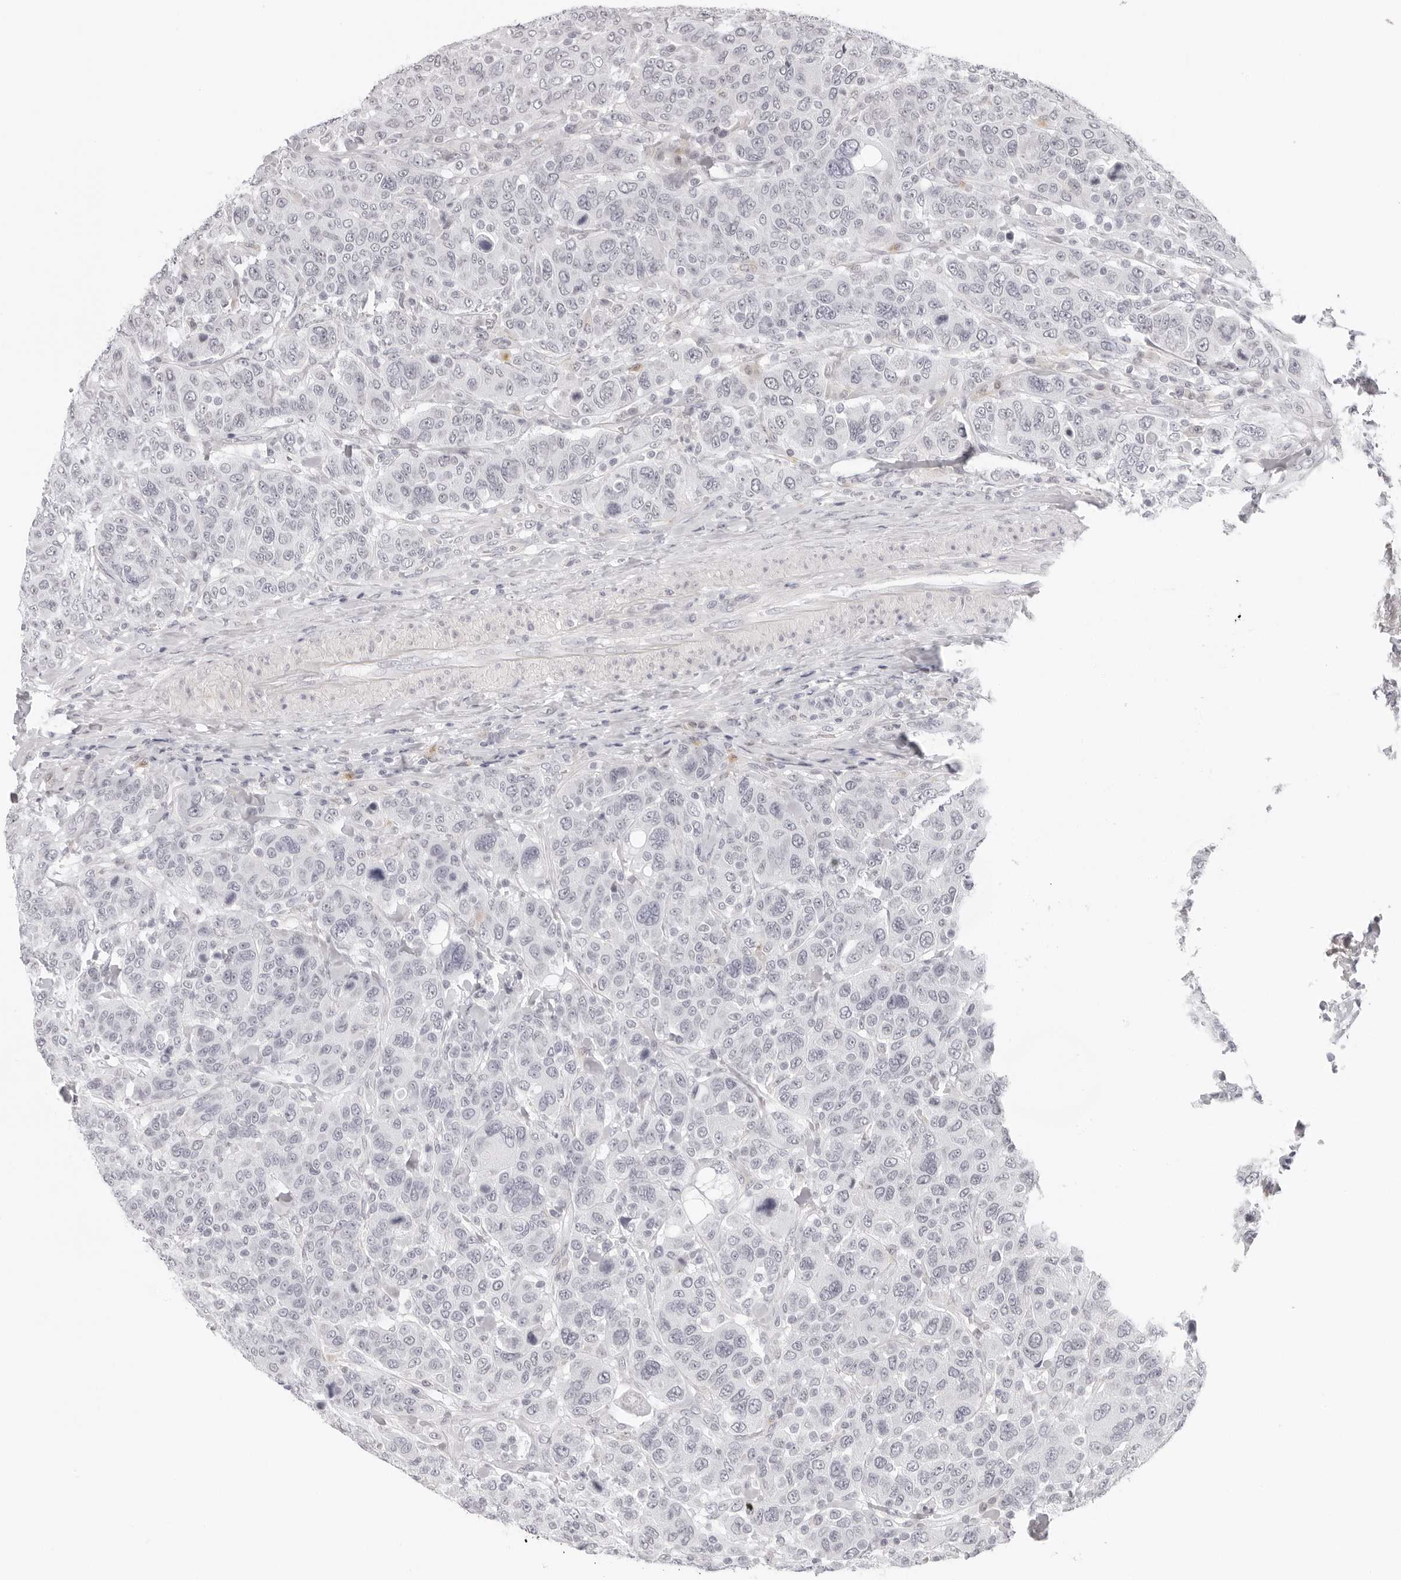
{"staining": {"intensity": "negative", "quantity": "none", "location": "none"}, "tissue": "breast cancer", "cell_type": "Tumor cells", "image_type": "cancer", "snomed": [{"axis": "morphology", "description": "Duct carcinoma"}, {"axis": "topography", "description": "Breast"}], "caption": "DAB immunohistochemical staining of human breast invasive ductal carcinoma exhibits no significant expression in tumor cells.", "gene": "STRADB", "patient": {"sex": "female", "age": 37}}